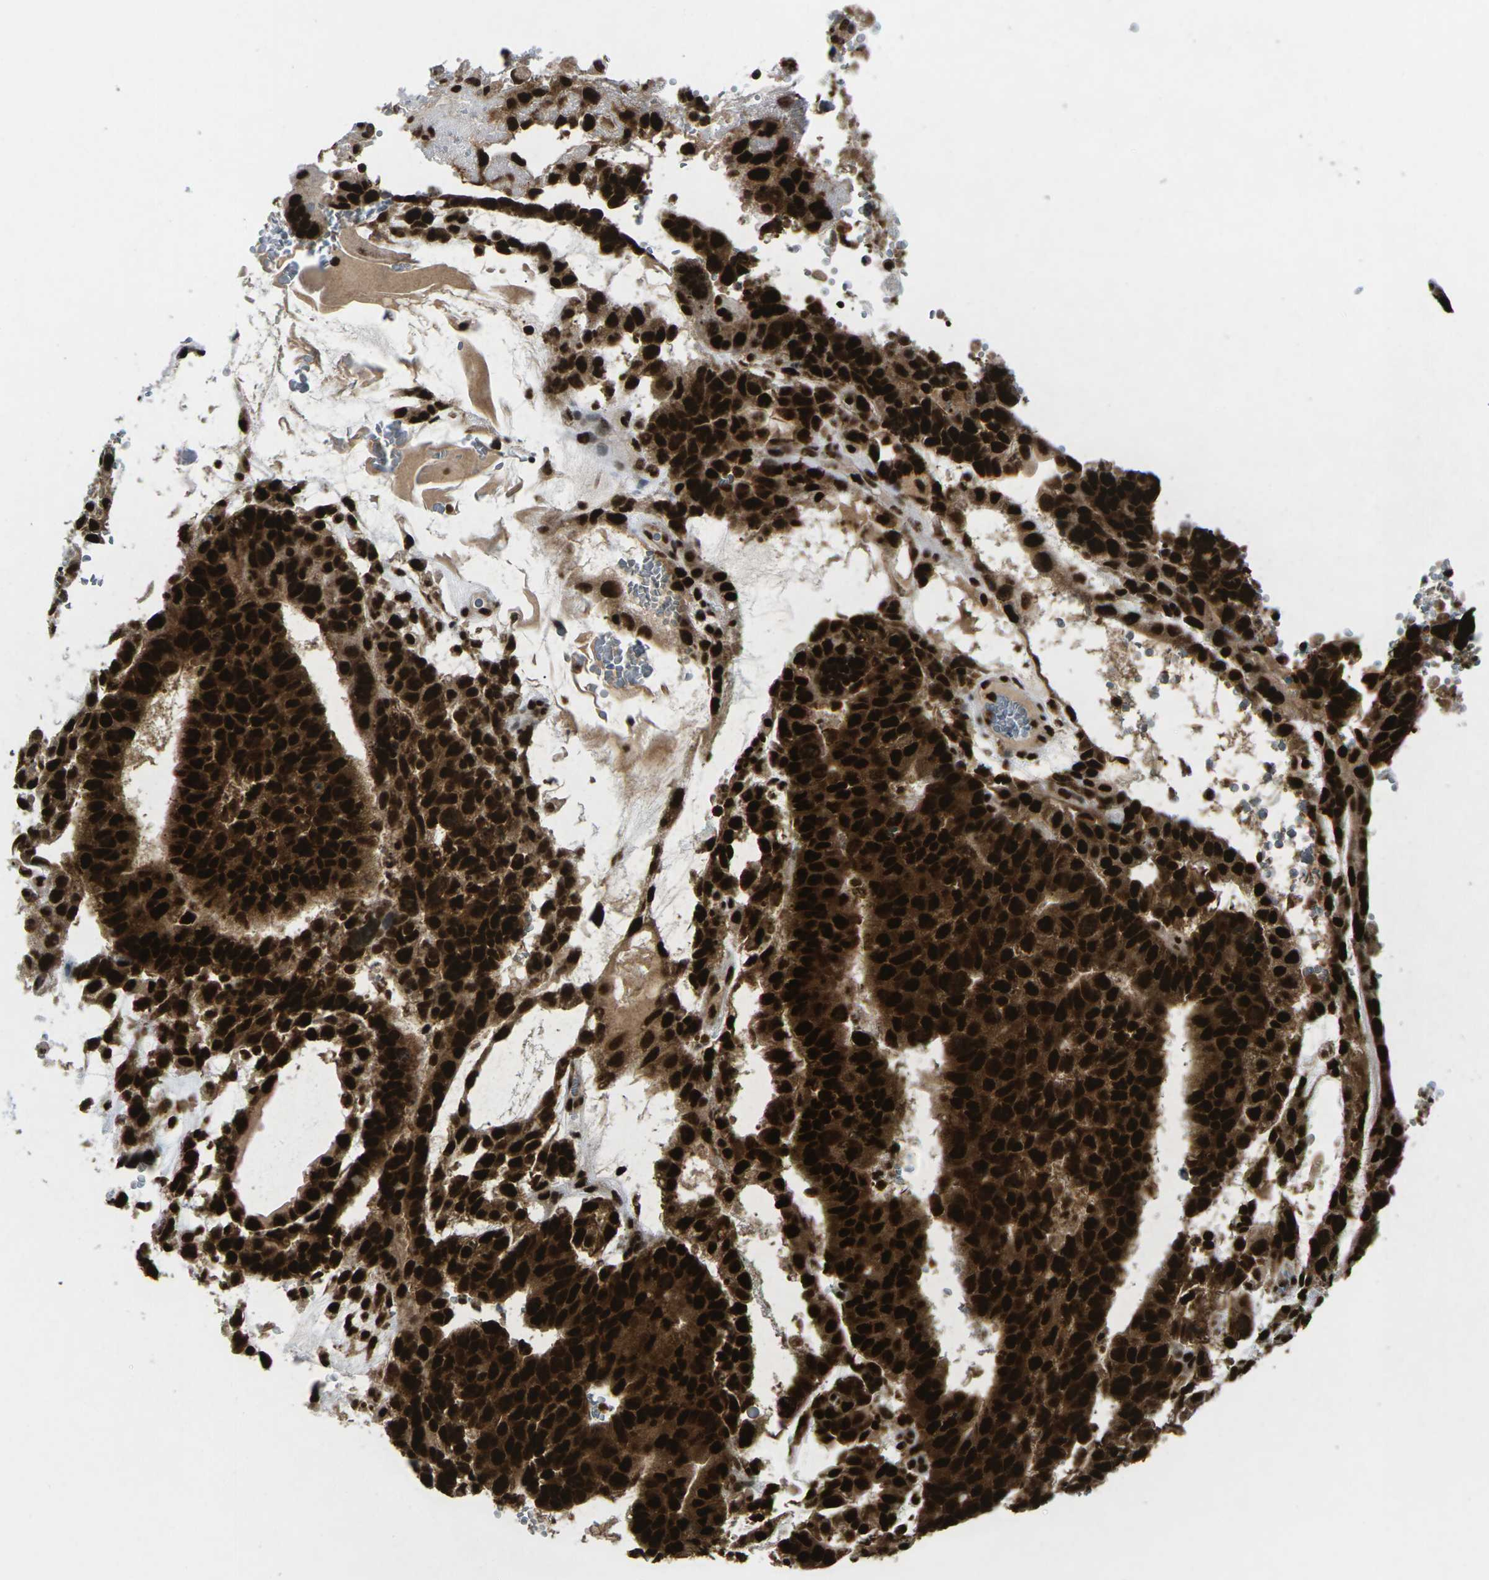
{"staining": {"intensity": "strong", "quantity": ">75%", "location": "cytoplasmic/membranous,nuclear"}, "tissue": "testis cancer", "cell_type": "Tumor cells", "image_type": "cancer", "snomed": [{"axis": "morphology", "description": "Seminoma, NOS"}, {"axis": "morphology", "description": "Carcinoma, Embryonal, NOS"}, {"axis": "topography", "description": "Testis"}], "caption": "Strong cytoplasmic/membranous and nuclear expression is appreciated in about >75% of tumor cells in seminoma (testis).", "gene": "MAGOH", "patient": {"sex": "male", "age": 52}}